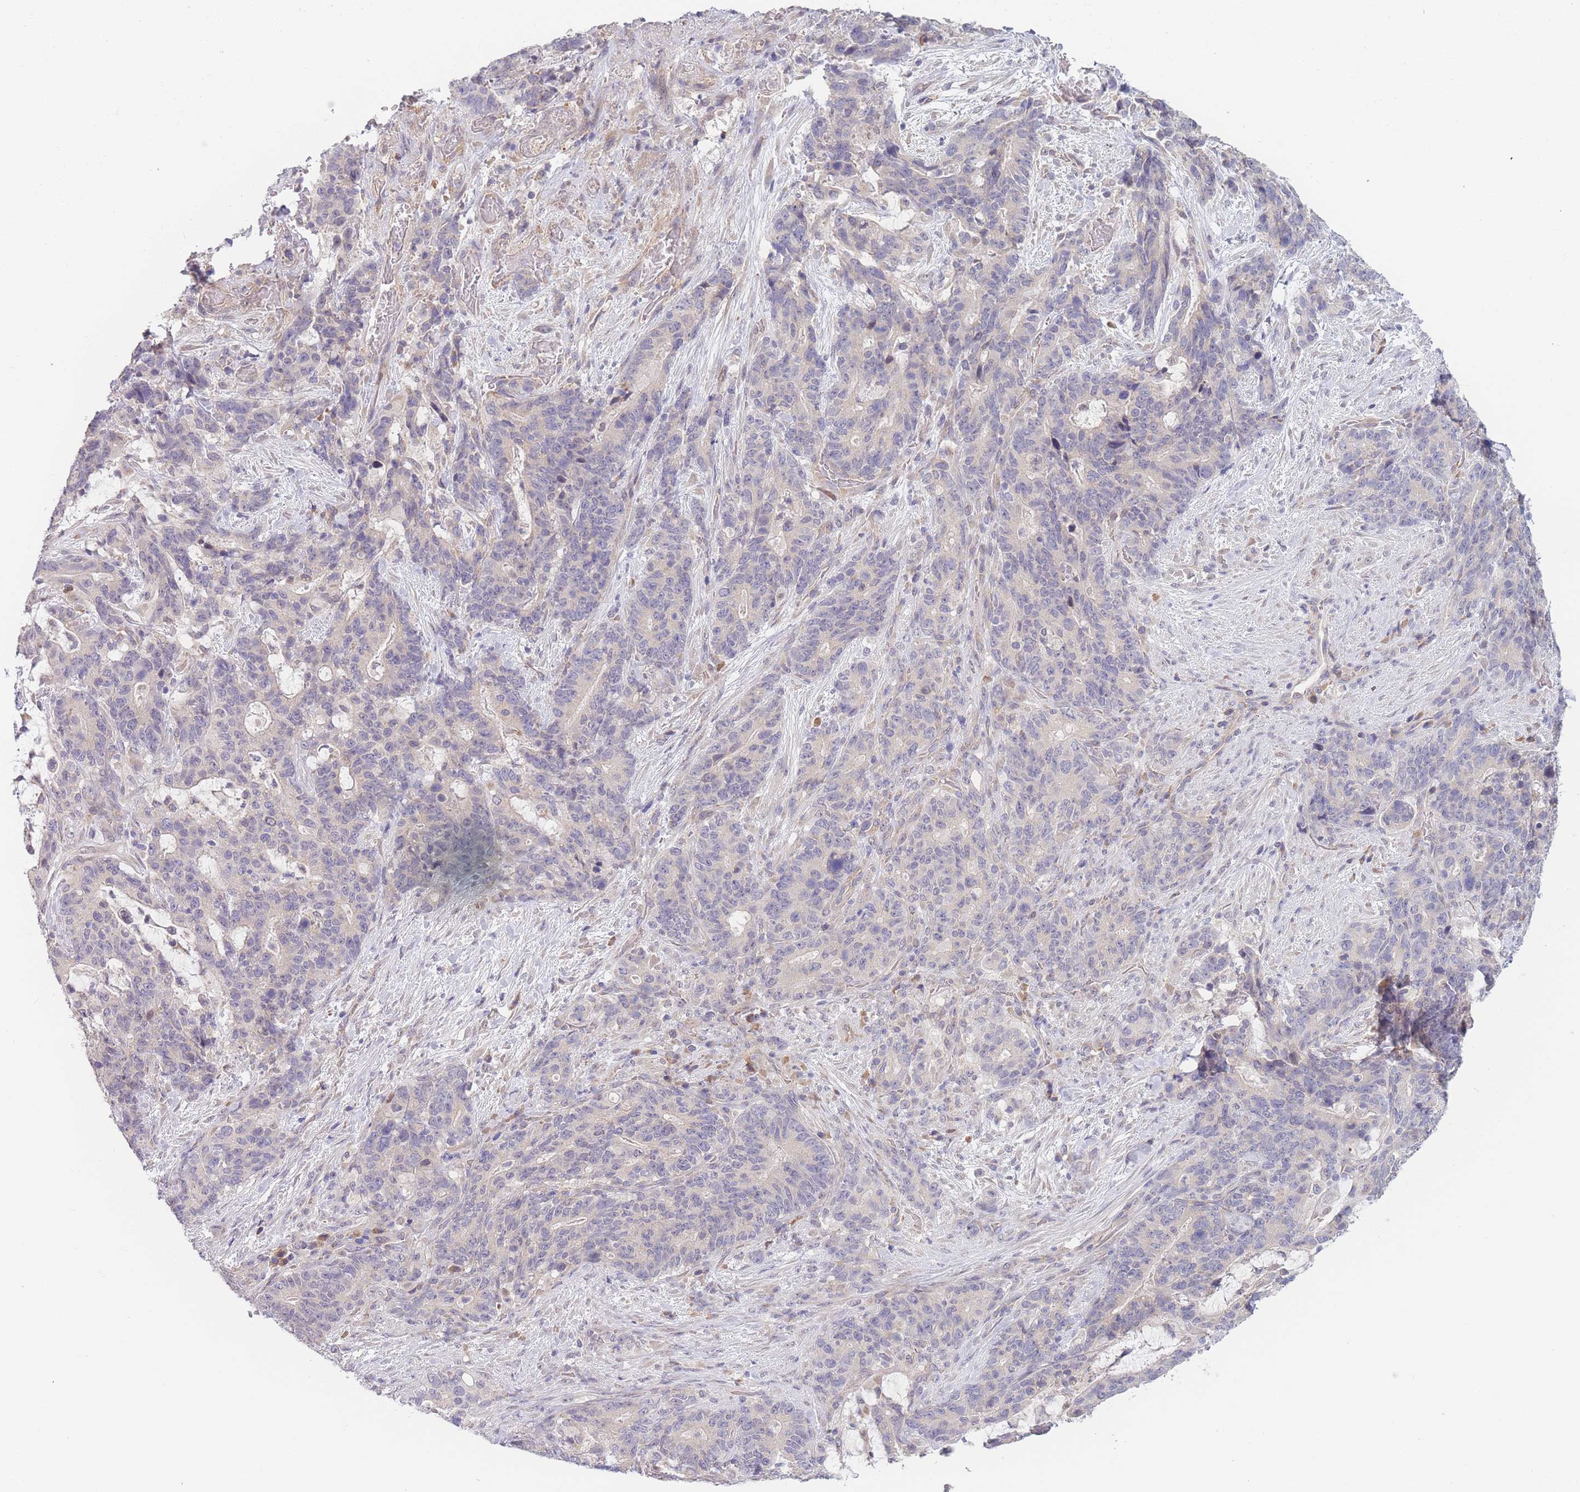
{"staining": {"intensity": "negative", "quantity": "none", "location": "none"}, "tissue": "stomach cancer", "cell_type": "Tumor cells", "image_type": "cancer", "snomed": [{"axis": "morphology", "description": "Normal tissue, NOS"}, {"axis": "morphology", "description": "Adenocarcinoma, NOS"}, {"axis": "topography", "description": "Stomach"}], "caption": "The histopathology image shows no staining of tumor cells in stomach cancer (adenocarcinoma).", "gene": "FAM227B", "patient": {"sex": "female", "age": 64}}